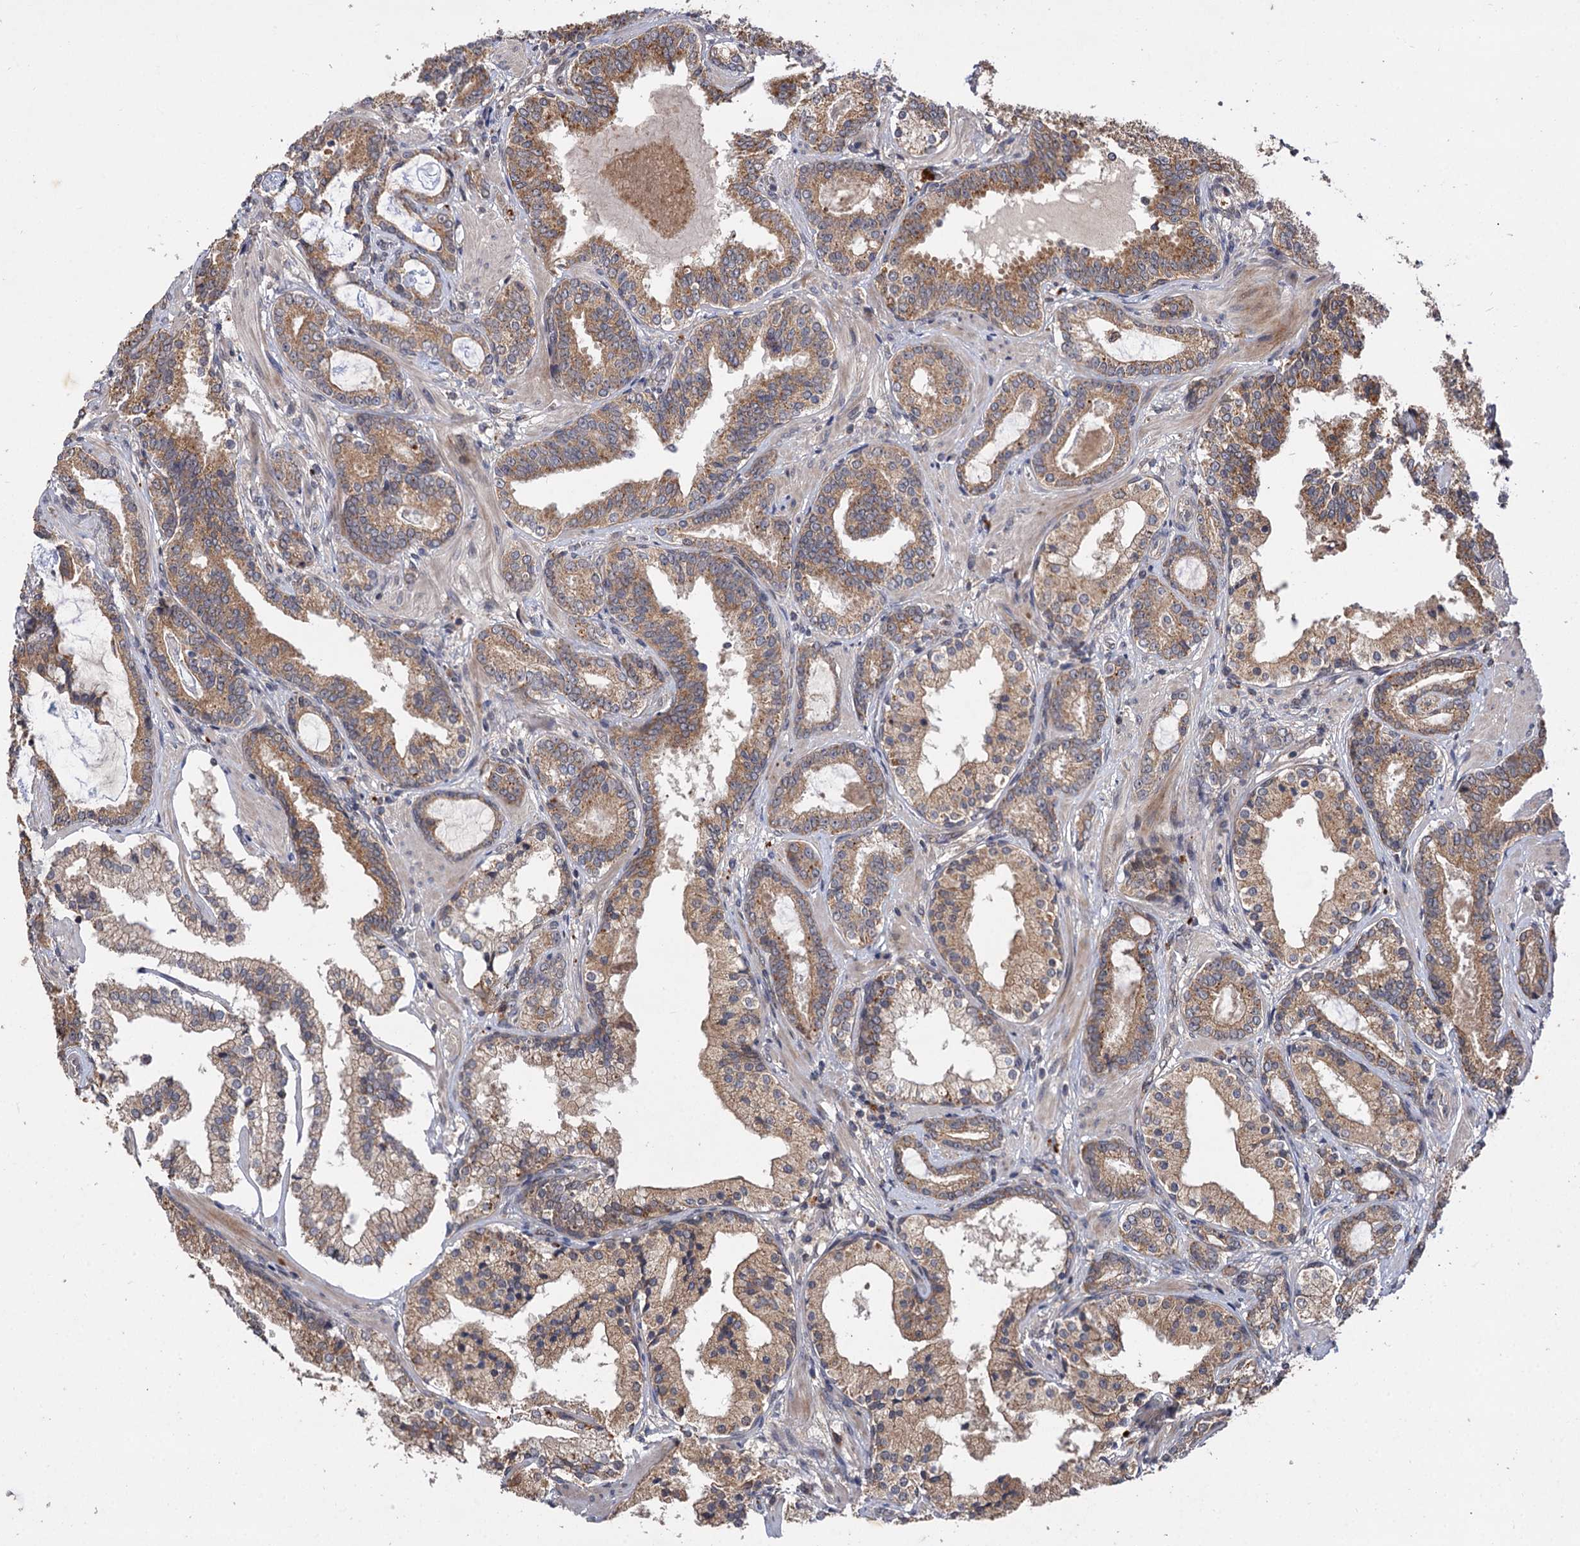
{"staining": {"intensity": "moderate", "quantity": ">75%", "location": "cytoplasmic/membranous"}, "tissue": "prostate cancer", "cell_type": "Tumor cells", "image_type": "cancer", "snomed": [{"axis": "morphology", "description": "Adenocarcinoma, High grade"}, {"axis": "topography", "description": "Prostate"}], "caption": "The photomicrograph reveals a brown stain indicating the presence of a protein in the cytoplasmic/membranous of tumor cells in prostate cancer (adenocarcinoma (high-grade)).", "gene": "FBXW8", "patient": {"sex": "male", "age": 58}}